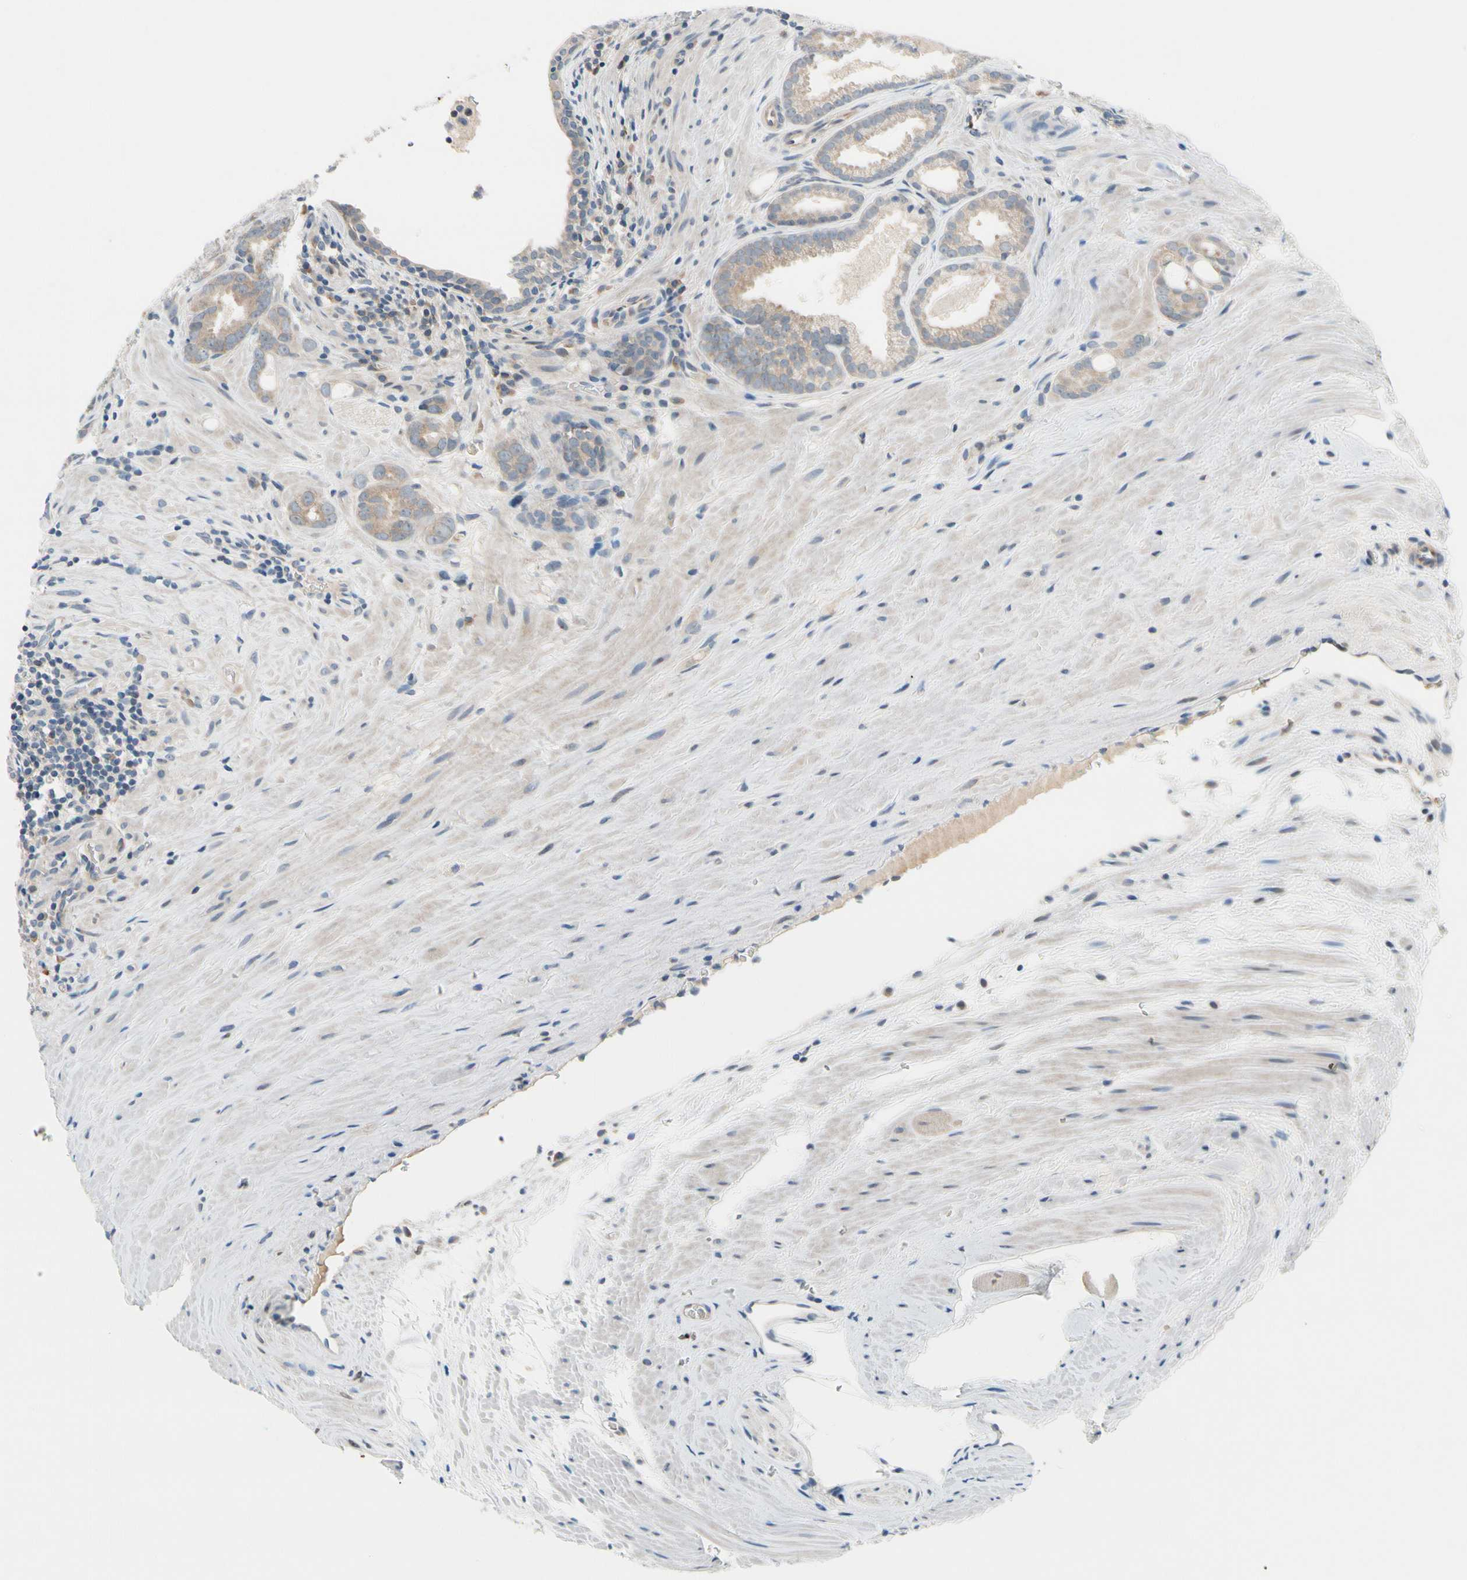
{"staining": {"intensity": "moderate", "quantity": "<25%", "location": "cytoplasmic/membranous"}, "tissue": "prostate cancer", "cell_type": "Tumor cells", "image_type": "cancer", "snomed": [{"axis": "morphology", "description": "Adenocarcinoma, Low grade"}, {"axis": "topography", "description": "Prostate"}], "caption": "IHC of adenocarcinoma (low-grade) (prostate) reveals low levels of moderate cytoplasmic/membranous expression in approximately <25% of tumor cells.", "gene": "CFAP36", "patient": {"sex": "male", "age": 57}}